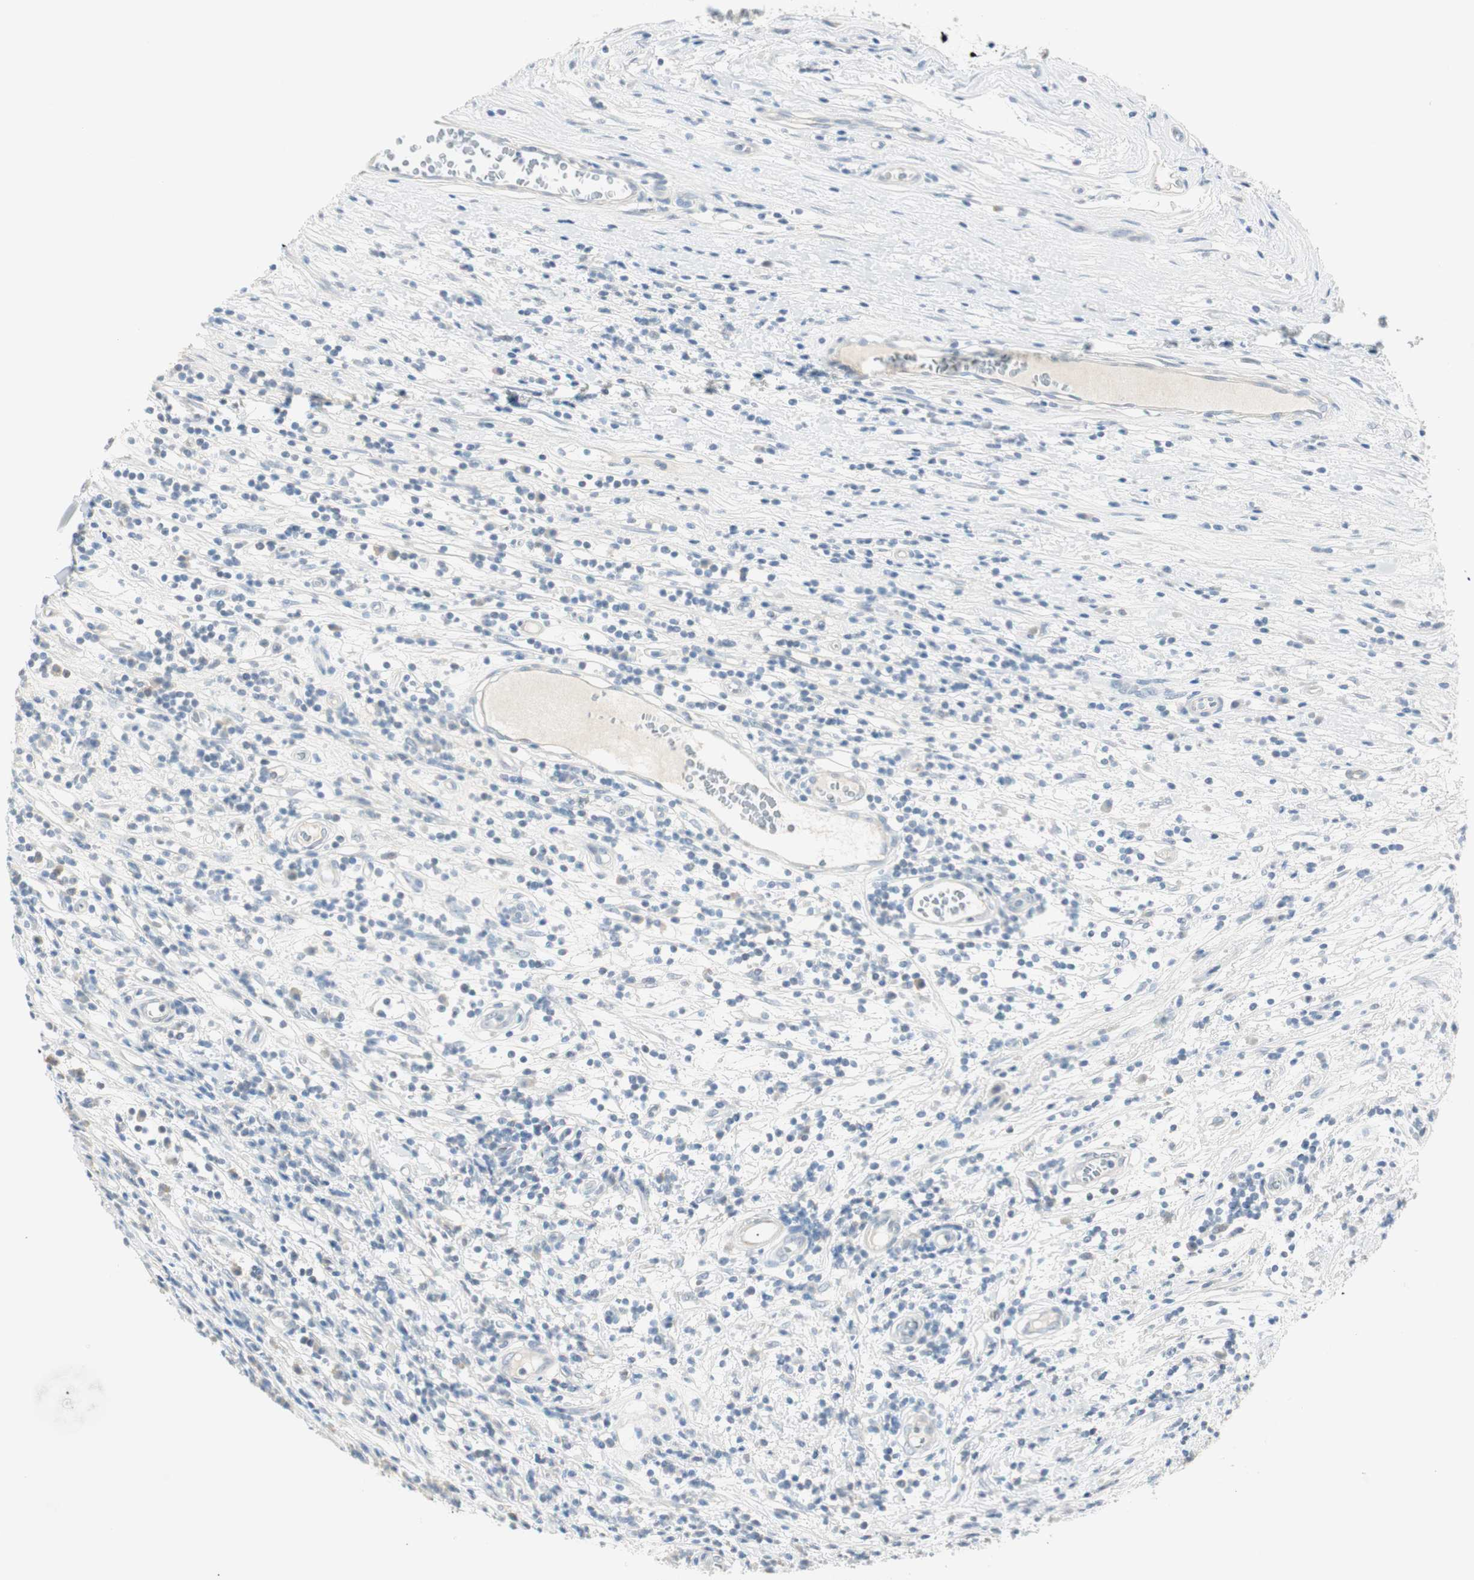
{"staining": {"intensity": "negative", "quantity": "none", "location": "none"}, "tissue": "testis cancer", "cell_type": "Tumor cells", "image_type": "cancer", "snomed": [{"axis": "morphology", "description": "Seminoma, NOS"}, {"axis": "topography", "description": "Testis"}], "caption": "There is no significant expression in tumor cells of testis cancer (seminoma). (DAB IHC, high magnification).", "gene": "MLLT10", "patient": {"sex": "male", "age": 65}}